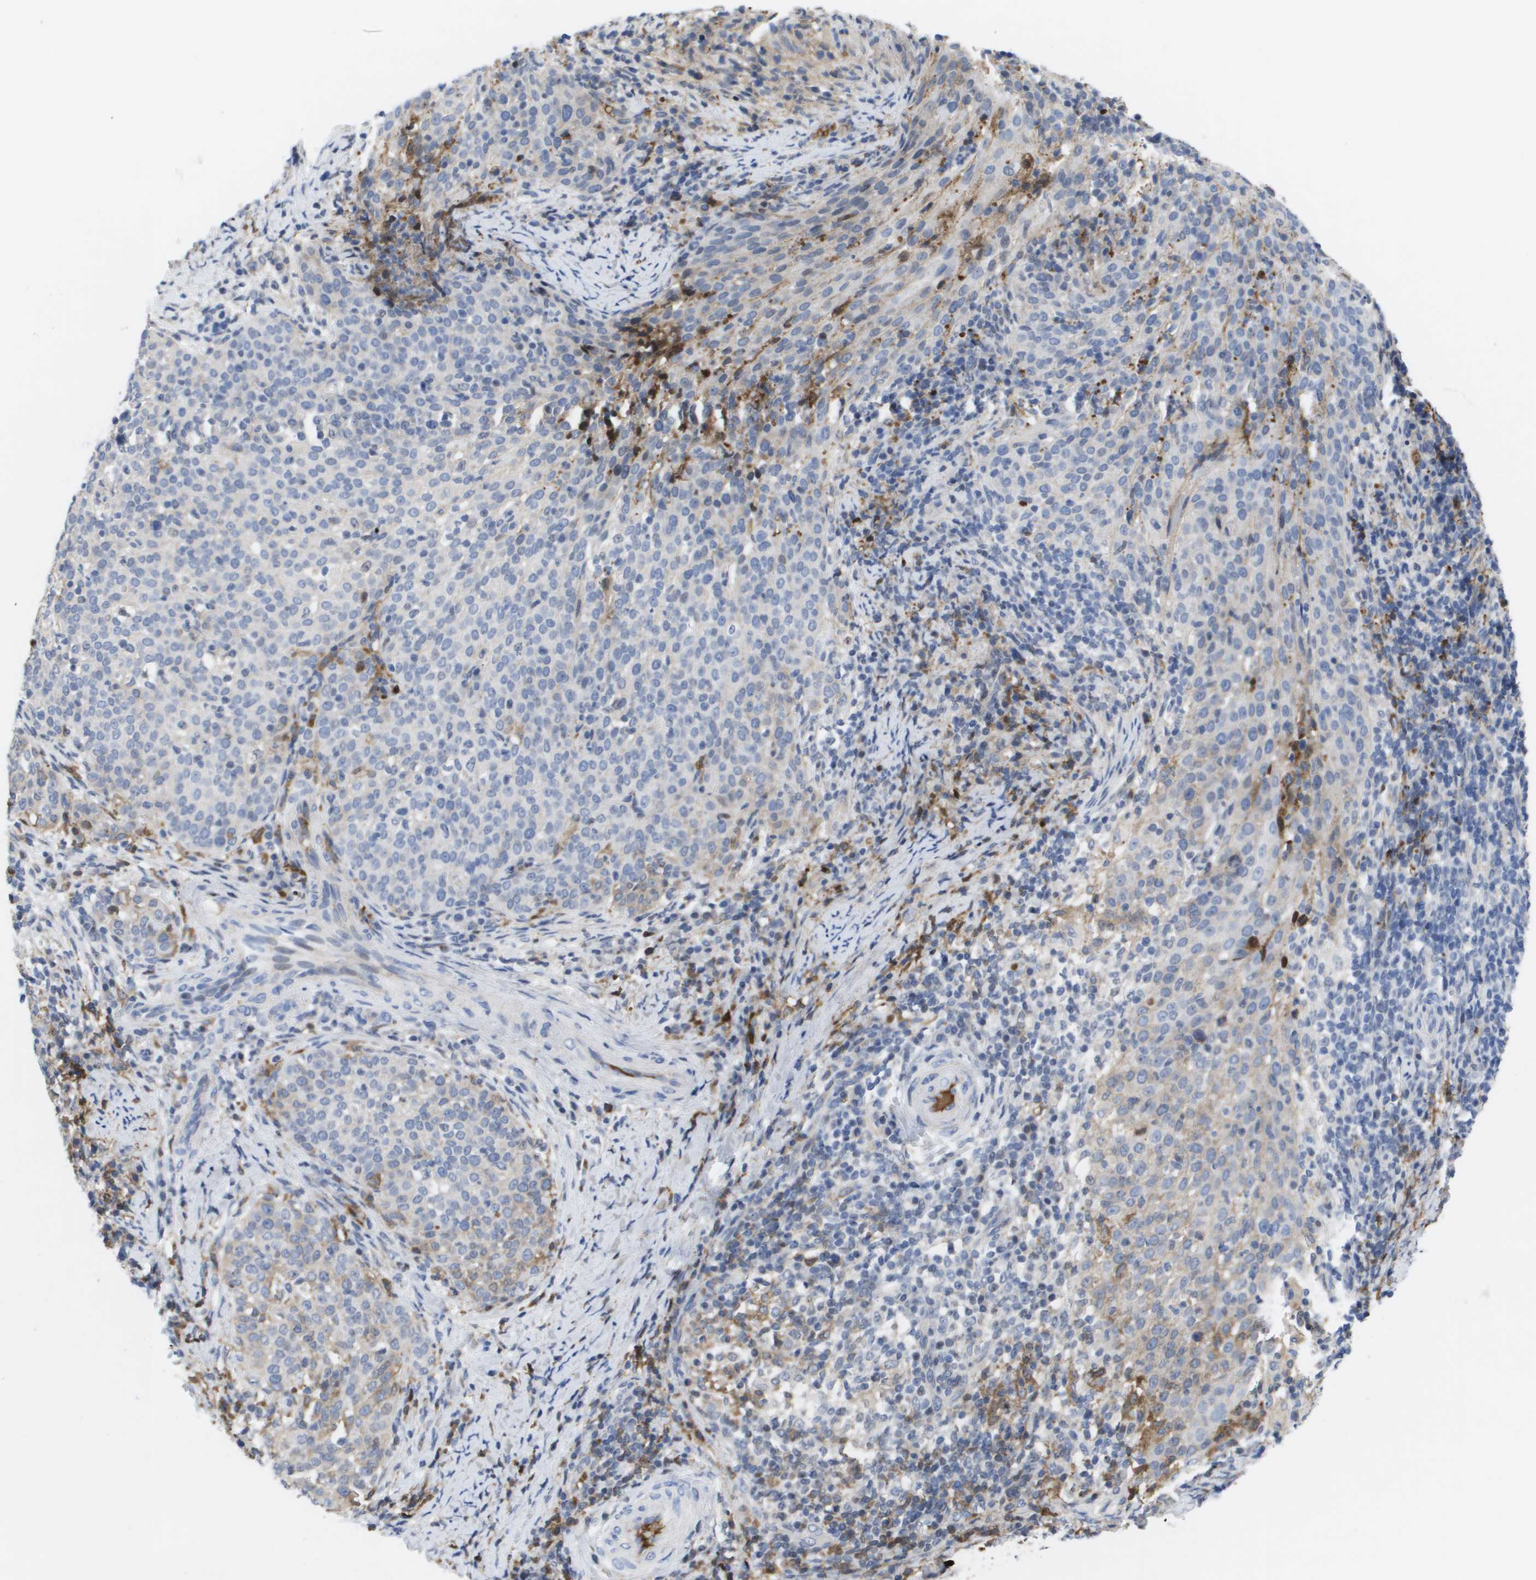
{"staining": {"intensity": "weak", "quantity": "<25%", "location": "cytoplasmic/membranous"}, "tissue": "cervical cancer", "cell_type": "Tumor cells", "image_type": "cancer", "snomed": [{"axis": "morphology", "description": "Squamous cell carcinoma, NOS"}, {"axis": "topography", "description": "Cervix"}], "caption": "IHC histopathology image of squamous cell carcinoma (cervical) stained for a protein (brown), which demonstrates no expression in tumor cells.", "gene": "SERPINC1", "patient": {"sex": "female", "age": 51}}